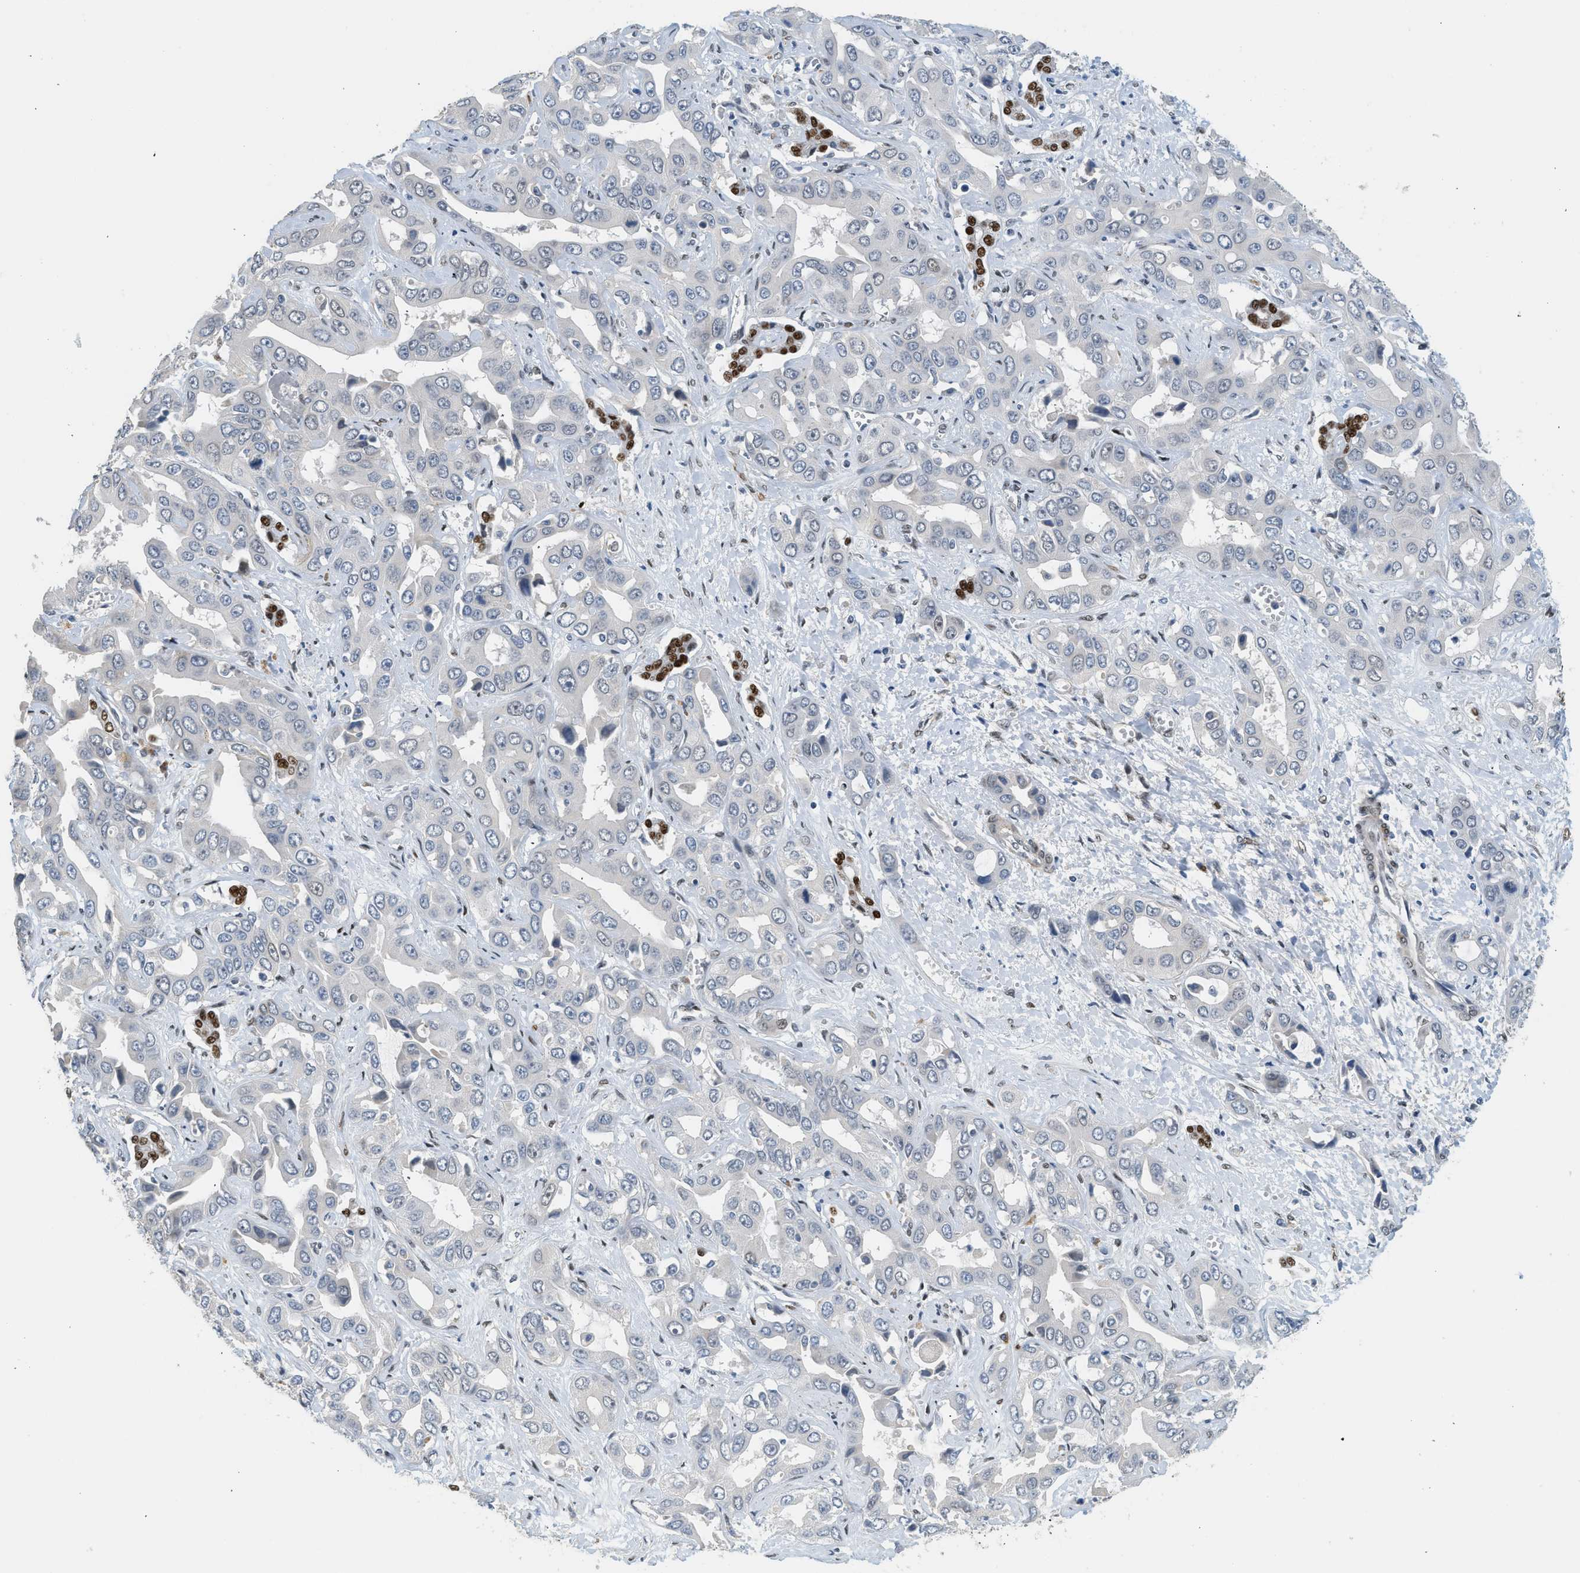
{"staining": {"intensity": "negative", "quantity": "none", "location": "none"}, "tissue": "liver cancer", "cell_type": "Tumor cells", "image_type": "cancer", "snomed": [{"axis": "morphology", "description": "Cholangiocarcinoma"}, {"axis": "topography", "description": "Liver"}], "caption": "This photomicrograph is of liver cholangiocarcinoma stained with immunohistochemistry to label a protein in brown with the nuclei are counter-stained blue. There is no staining in tumor cells.", "gene": "ZBTB20", "patient": {"sex": "female", "age": 52}}